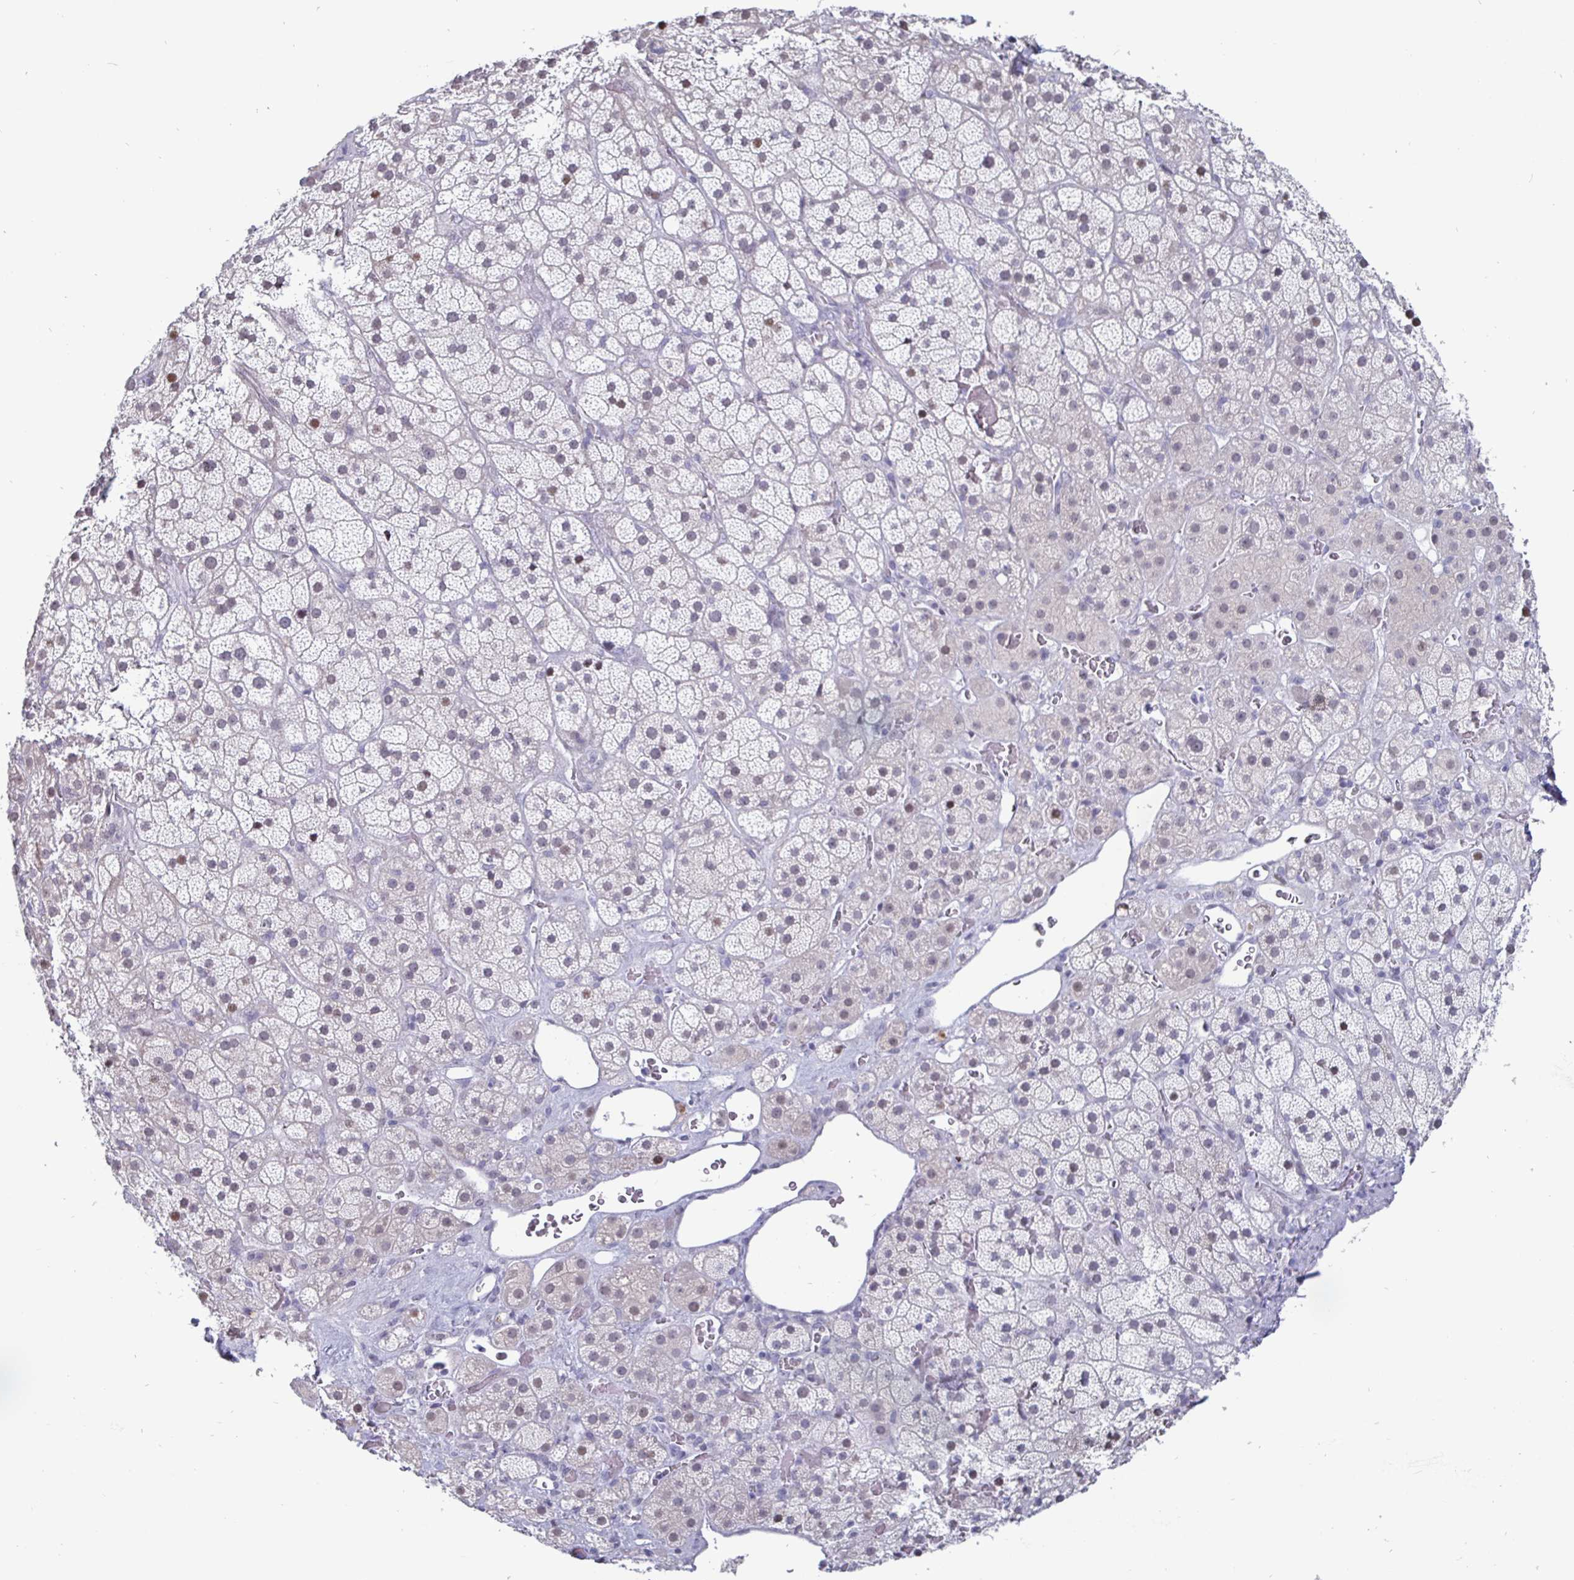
{"staining": {"intensity": "moderate", "quantity": "<25%", "location": "nuclear"}, "tissue": "adrenal gland", "cell_type": "Glandular cells", "image_type": "normal", "snomed": [{"axis": "morphology", "description": "Normal tissue, NOS"}, {"axis": "topography", "description": "Adrenal gland"}], "caption": "Adrenal gland stained with a brown dye demonstrates moderate nuclear positive positivity in approximately <25% of glandular cells.", "gene": "OOSP2", "patient": {"sex": "male", "age": 57}}